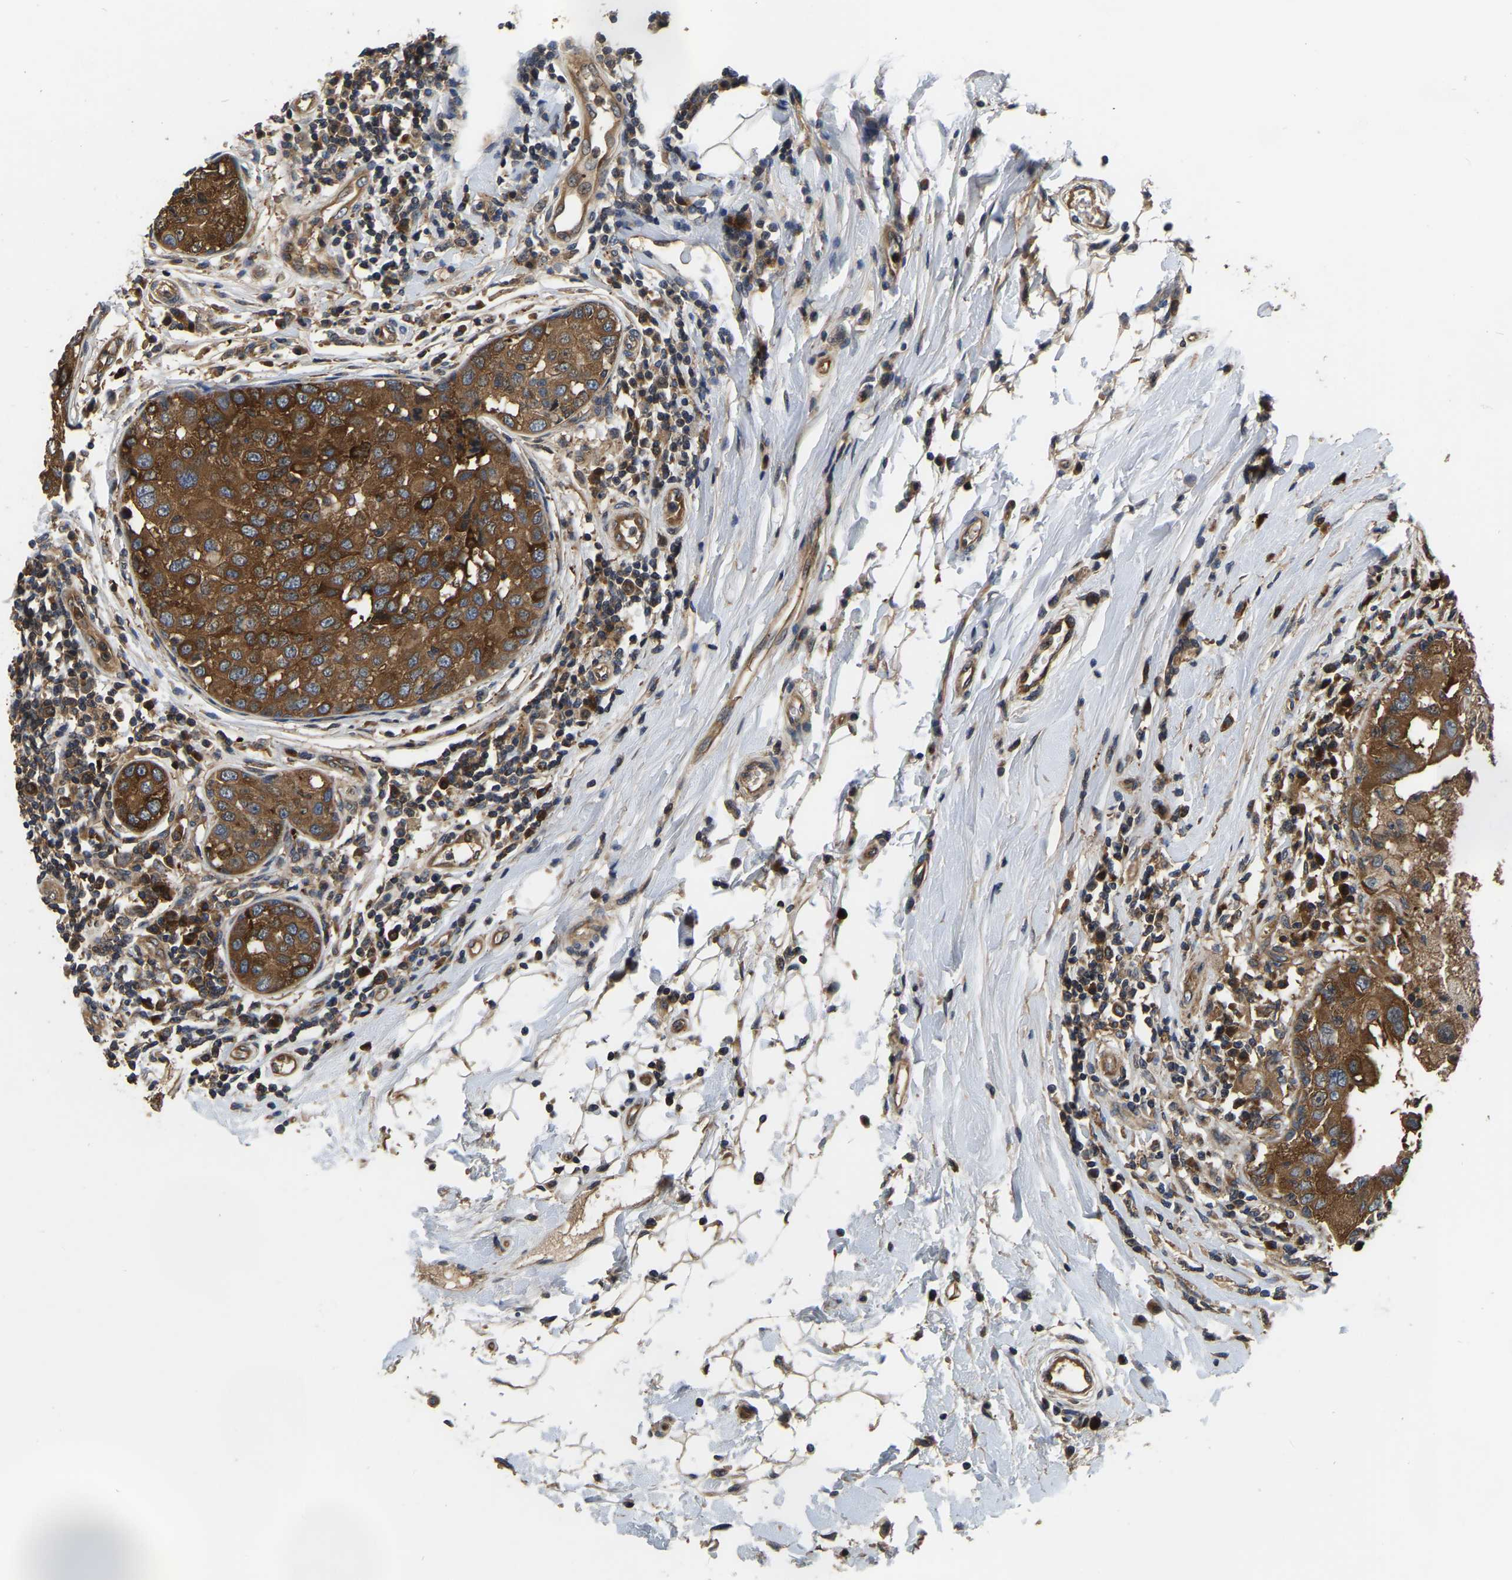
{"staining": {"intensity": "strong", "quantity": ">75%", "location": "cytoplasmic/membranous"}, "tissue": "breast cancer", "cell_type": "Tumor cells", "image_type": "cancer", "snomed": [{"axis": "morphology", "description": "Duct carcinoma"}, {"axis": "topography", "description": "Breast"}], "caption": "Immunohistochemistry micrograph of human breast cancer stained for a protein (brown), which displays high levels of strong cytoplasmic/membranous staining in about >75% of tumor cells.", "gene": "GARS1", "patient": {"sex": "female", "age": 27}}